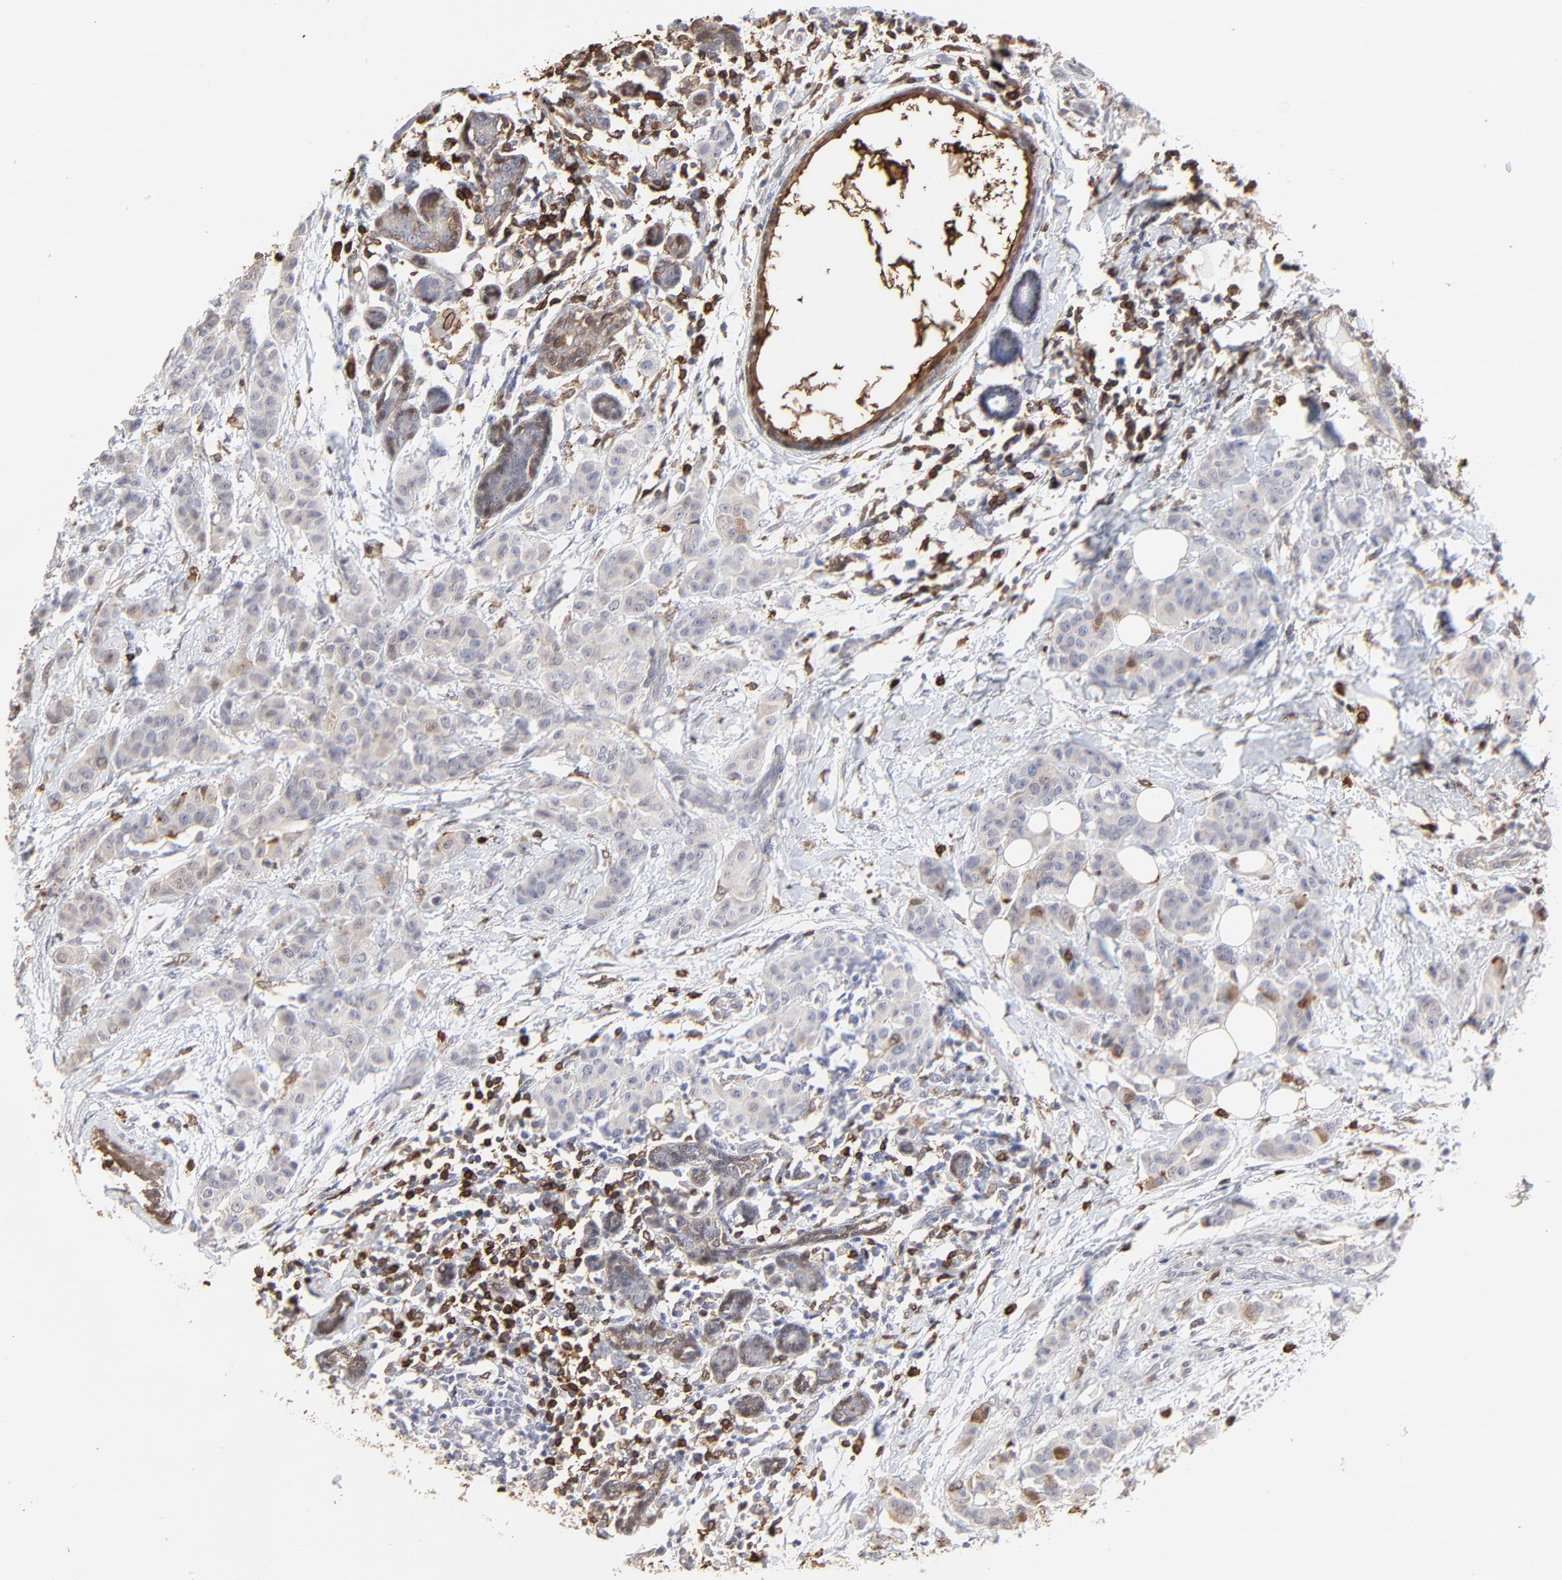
{"staining": {"intensity": "weak", "quantity": "<25%", "location": "cytoplasmic/membranous"}, "tissue": "breast cancer", "cell_type": "Tumor cells", "image_type": "cancer", "snomed": [{"axis": "morphology", "description": "Duct carcinoma"}, {"axis": "topography", "description": "Breast"}], "caption": "Immunohistochemical staining of breast intraductal carcinoma reveals no significant positivity in tumor cells.", "gene": "SLC6A14", "patient": {"sex": "female", "age": 40}}